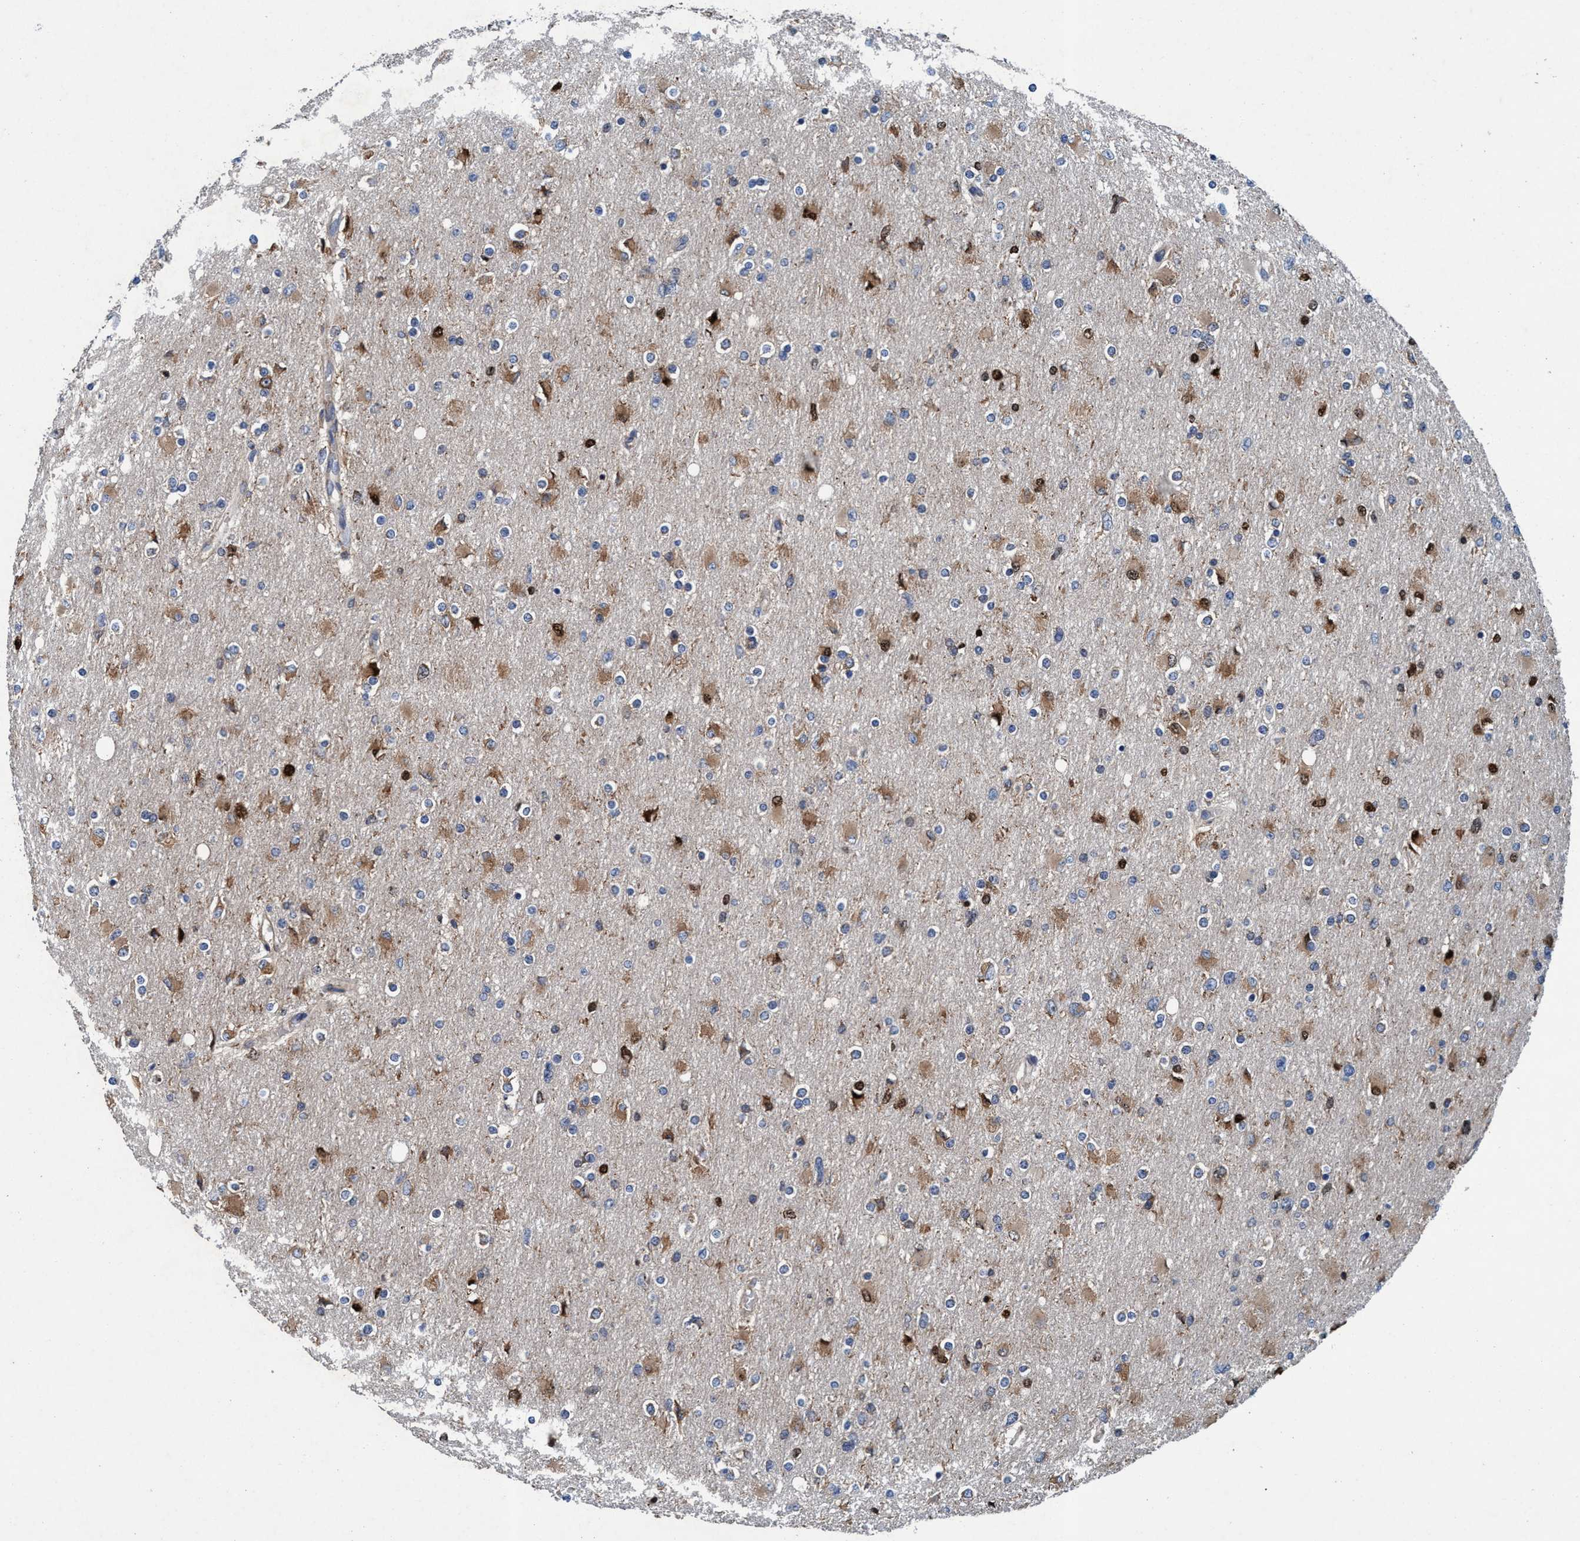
{"staining": {"intensity": "weak", "quantity": "<25%", "location": "cytoplasmic/membranous,nuclear"}, "tissue": "glioma", "cell_type": "Tumor cells", "image_type": "cancer", "snomed": [{"axis": "morphology", "description": "Glioma, malignant, High grade"}, {"axis": "topography", "description": "Cerebral cortex"}], "caption": "The histopathology image exhibits no staining of tumor cells in malignant glioma (high-grade).", "gene": "ENDOG", "patient": {"sex": "female", "age": 36}}